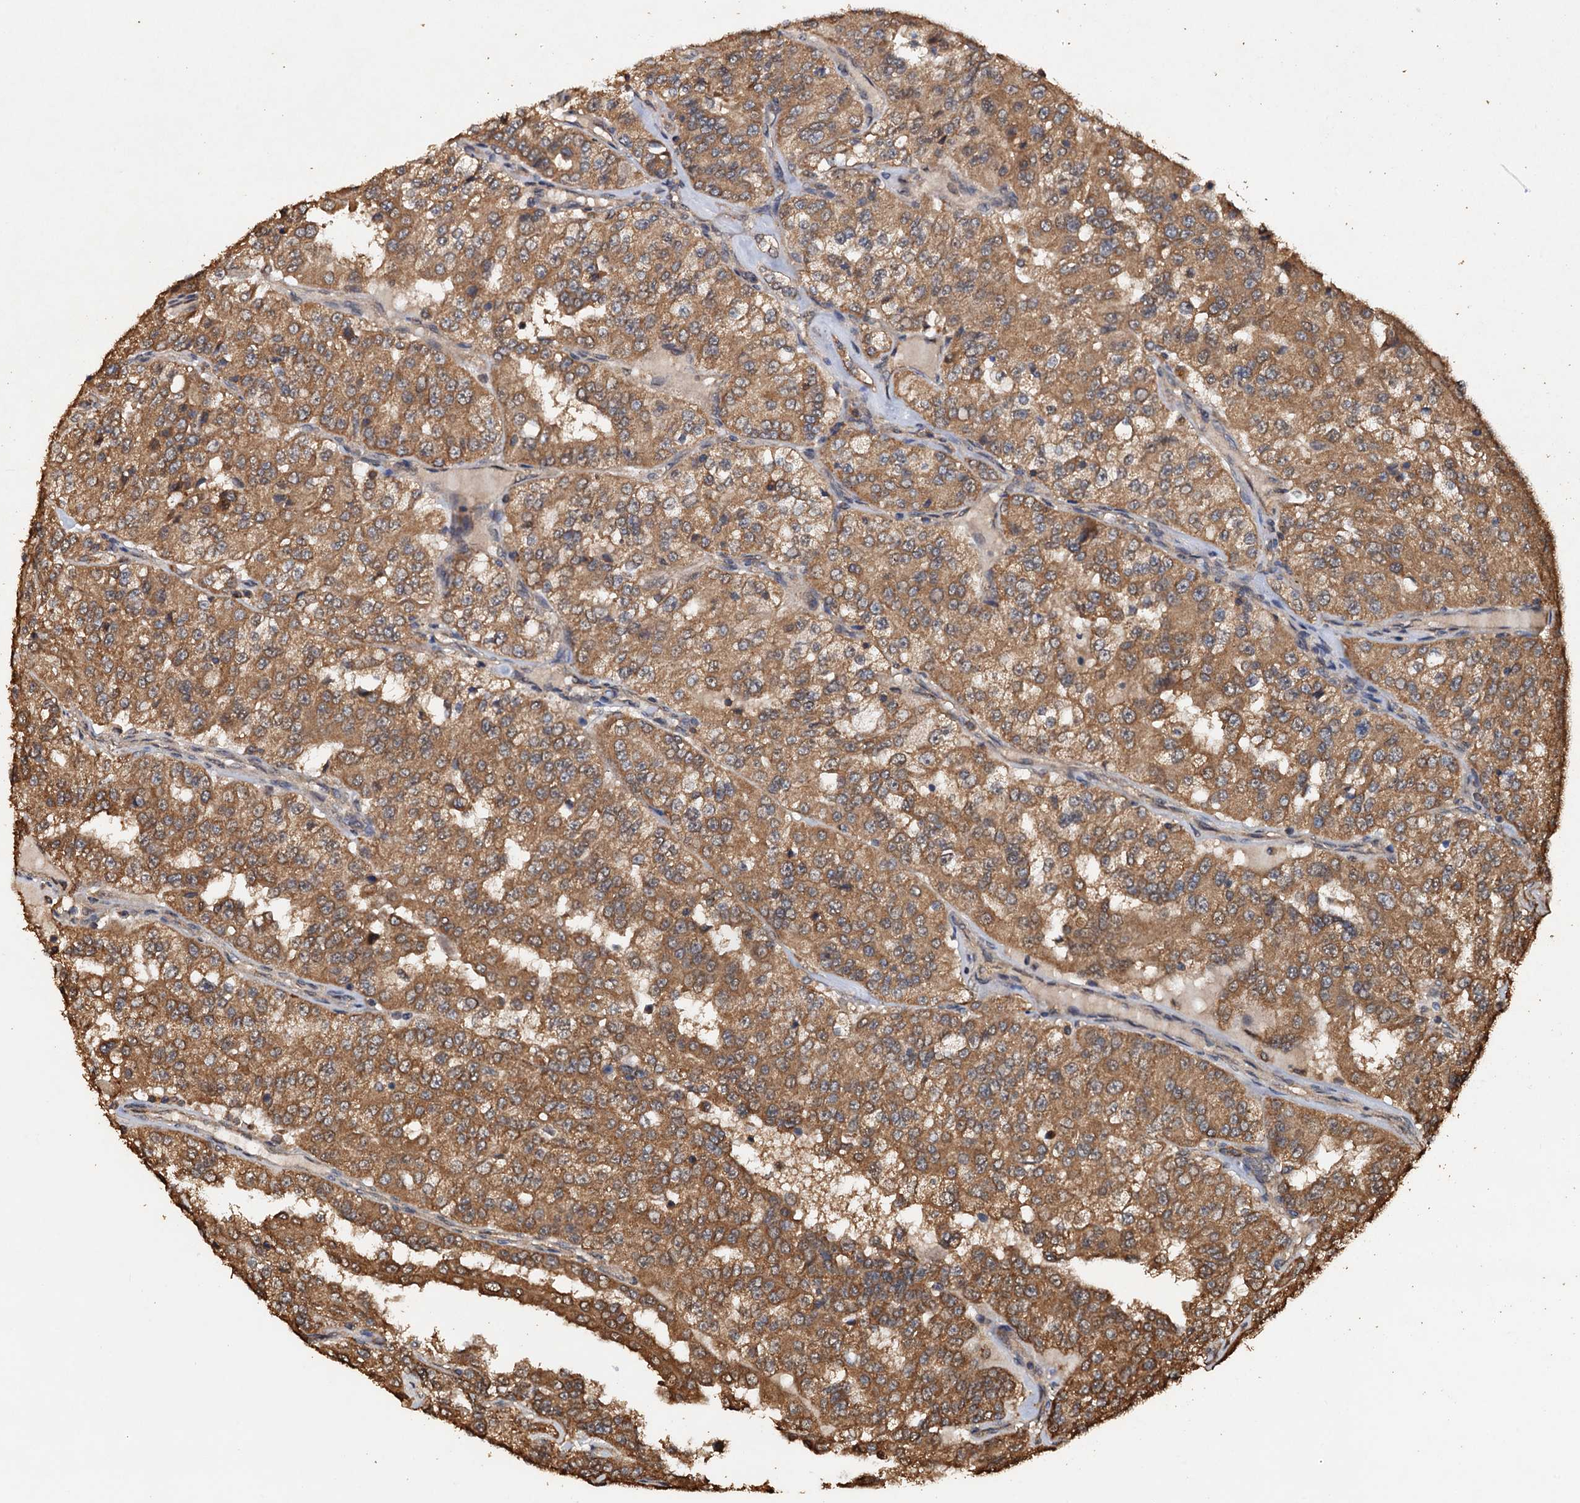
{"staining": {"intensity": "moderate", "quantity": ">75%", "location": "cytoplasmic/membranous"}, "tissue": "renal cancer", "cell_type": "Tumor cells", "image_type": "cancer", "snomed": [{"axis": "morphology", "description": "Adenocarcinoma, NOS"}, {"axis": "topography", "description": "Kidney"}], "caption": "A histopathology image of renal cancer (adenocarcinoma) stained for a protein shows moderate cytoplasmic/membranous brown staining in tumor cells.", "gene": "PSMD9", "patient": {"sex": "female", "age": 63}}